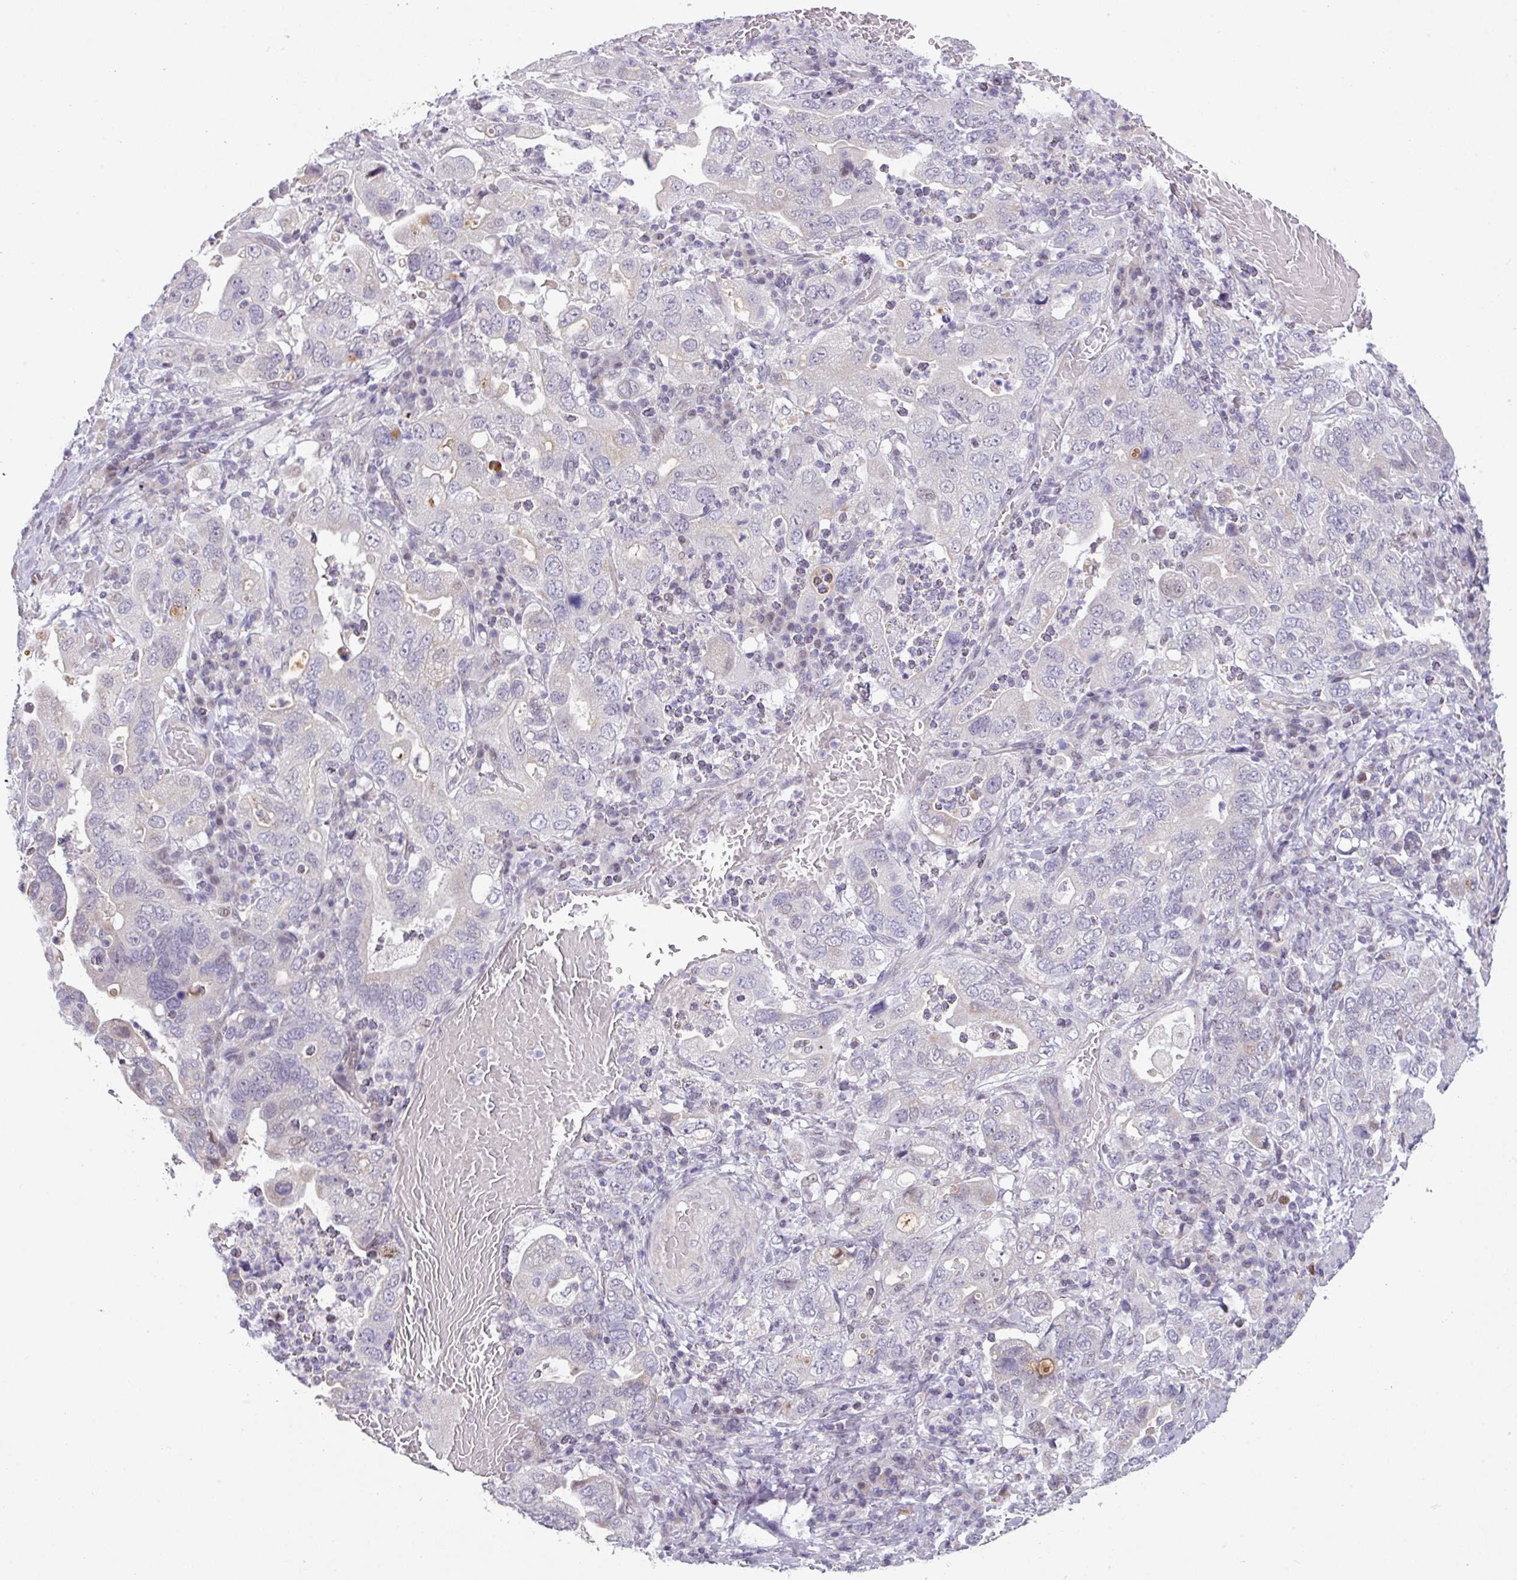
{"staining": {"intensity": "negative", "quantity": "none", "location": "none"}, "tissue": "stomach cancer", "cell_type": "Tumor cells", "image_type": "cancer", "snomed": [{"axis": "morphology", "description": "Adenocarcinoma, NOS"}, {"axis": "topography", "description": "Stomach, upper"}], "caption": "Immunohistochemistry (IHC) photomicrograph of human stomach cancer (adenocarcinoma) stained for a protein (brown), which reveals no staining in tumor cells. Brightfield microscopy of immunohistochemistry (IHC) stained with DAB (3,3'-diaminobenzidine) (brown) and hematoxylin (blue), captured at high magnification.", "gene": "ANKRD13B", "patient": {"sex": "male", "age": 62}}